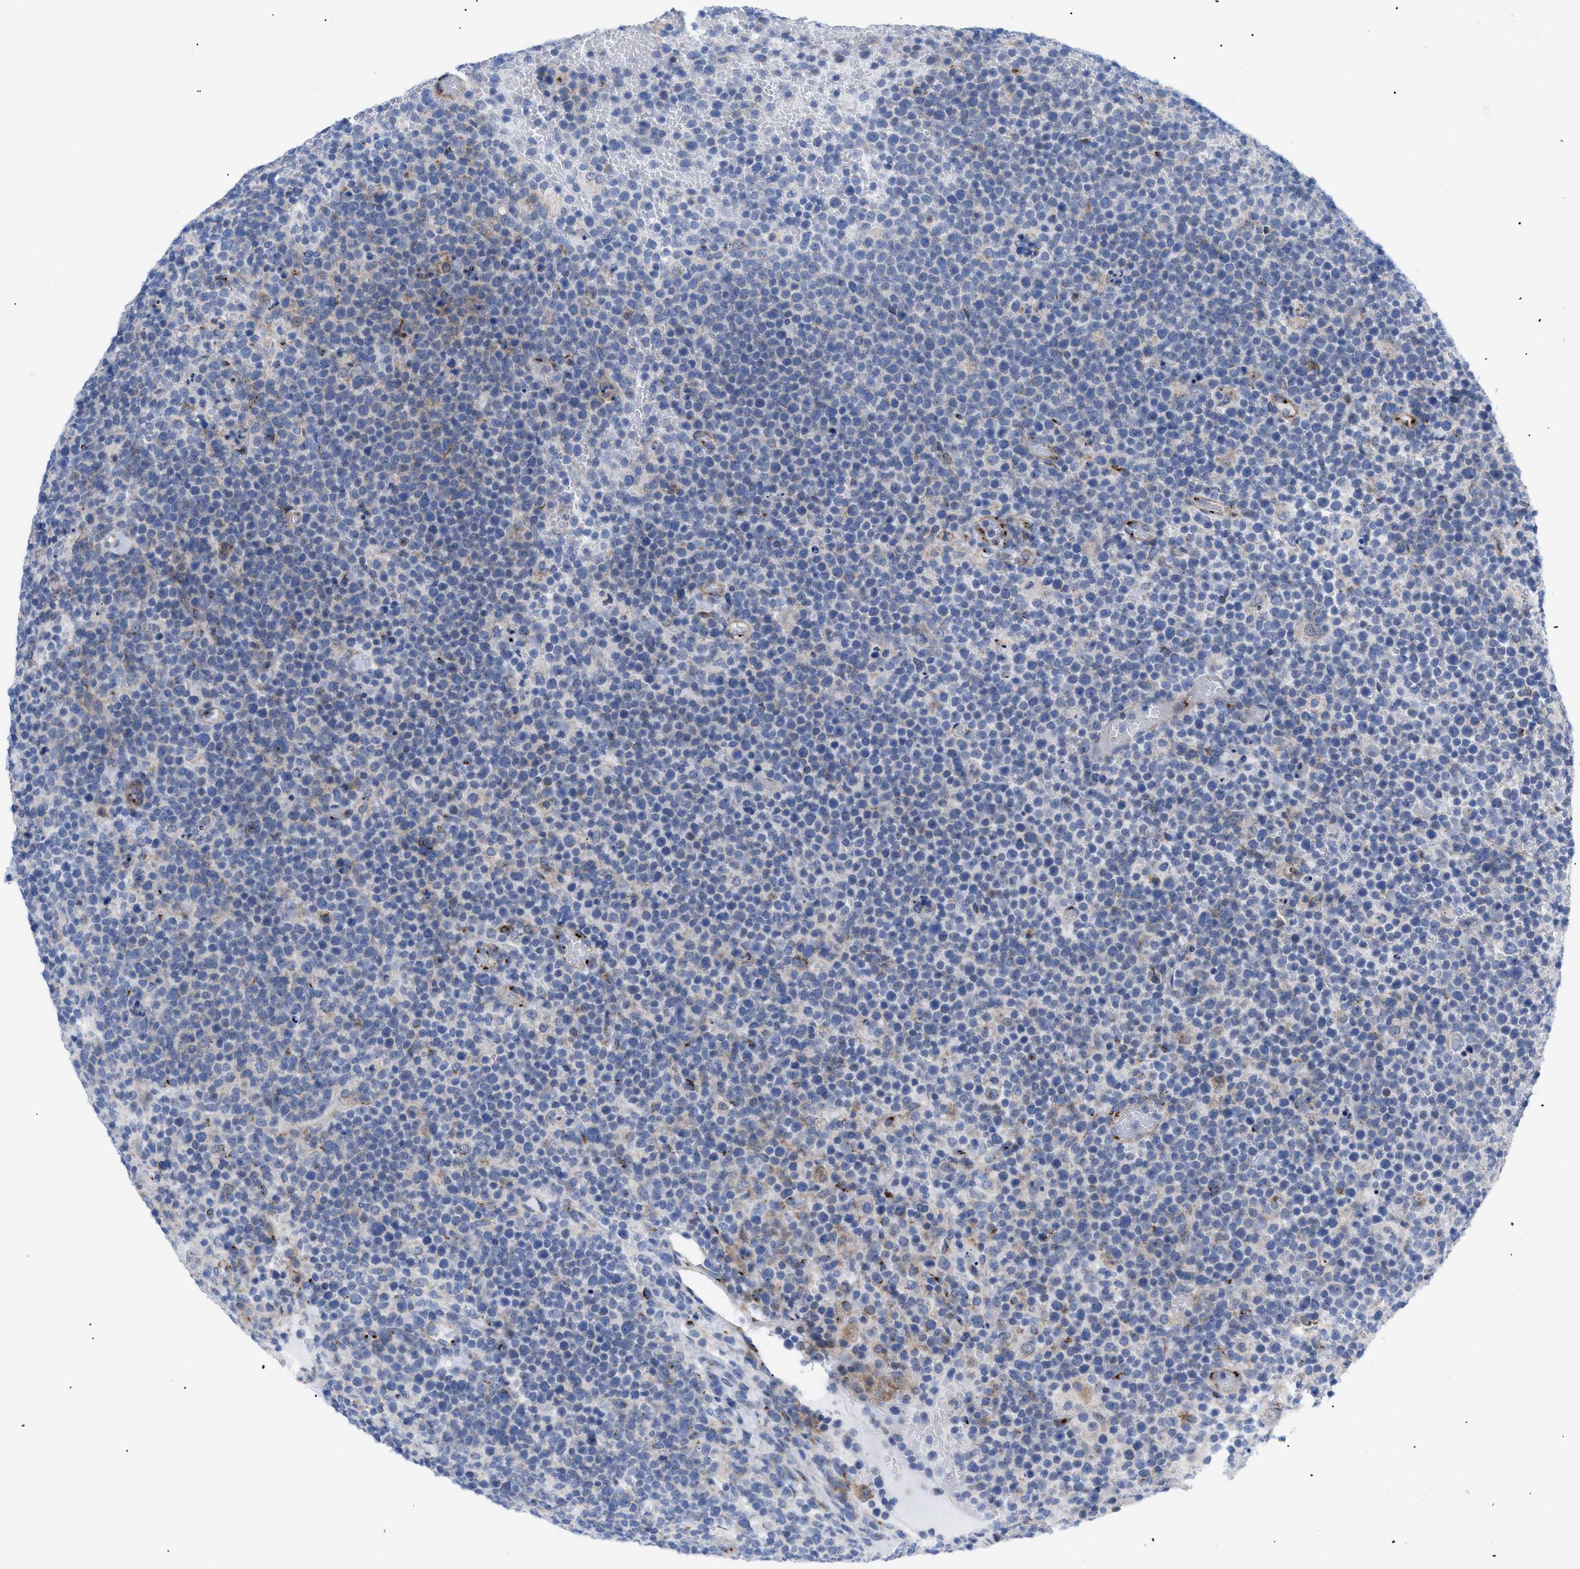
{"staining": {"intensity": "negative", "quantity": "none", "location": "none"}, "tissue": "lymphoma", "cell_type": "Tumor cells", "image_type": "cancer", "snomed": [{"axis": "morphology", "description": "Malignant lymphoma, non-Hodgkin's type, High grade"}, {"axis": "topography", "description": "Lymph node"}], "caption": "Human malignant lymphoma, non-Hodgkin's type (high-grade) stained for a protein using immunohistochemistry demonstrates no staining in tumor cells.", "gene": "TMEM17", "patient": {"sex": "male", "age": 61}}